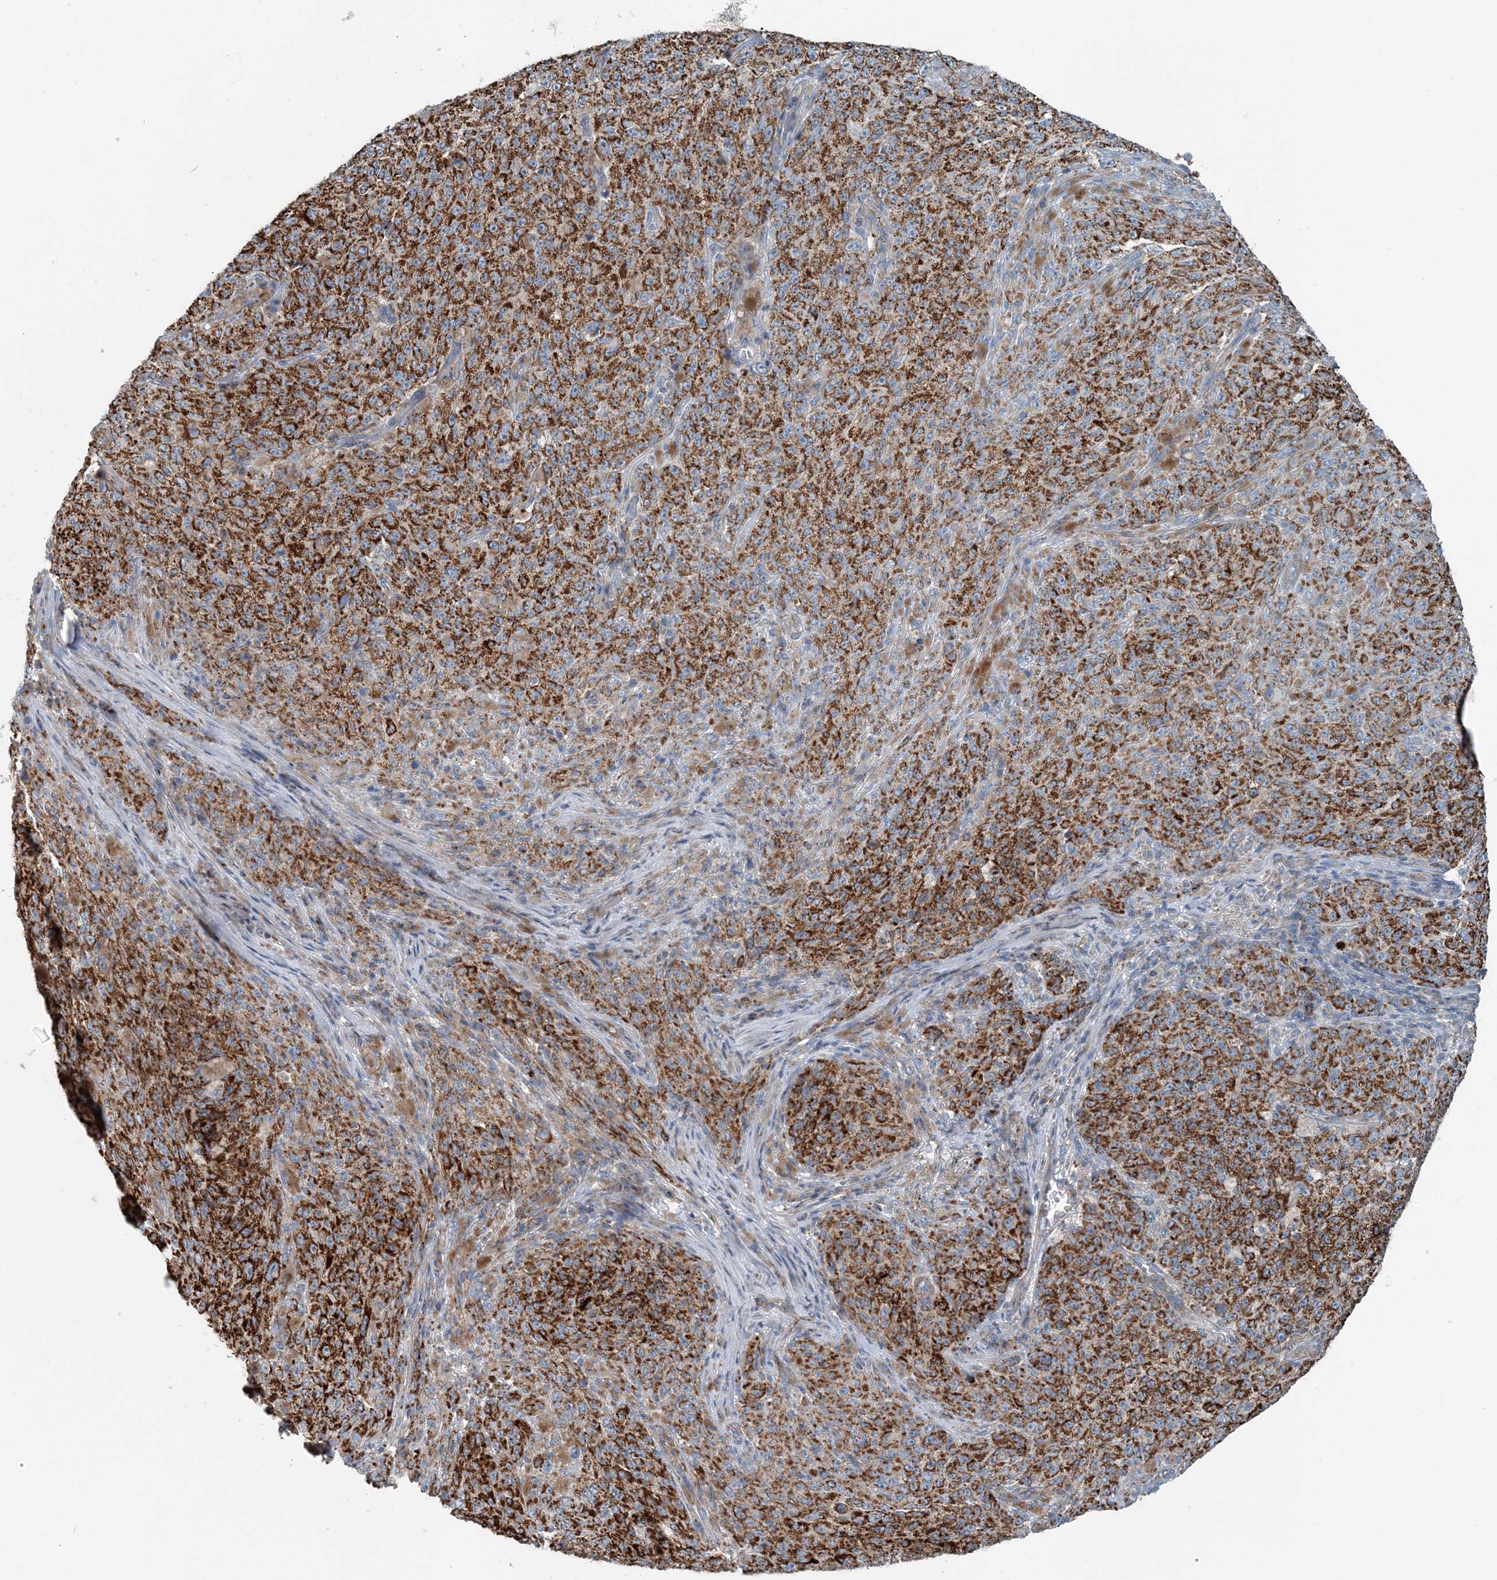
{"staining": {"intensity": "strong", "quantity": ">75%", "location": "cytoplasmic/membranous"}, "tissue": "melanoma", "cell_type": "Tumor cells", "image_type": "cancer", "snomed": [{"axis": "morphology", "description": "Malignant melanoma, NOS"}, {"axis": "topography", "description": "Skin"}], "caption": "Human malignant melanoma stained with a brown dye displays strong cytoplasmic/membranous positive expression in approximately >75% of tumor cells.", "gene": "INTU", "patient": {"sex": "female", "age": 82}}